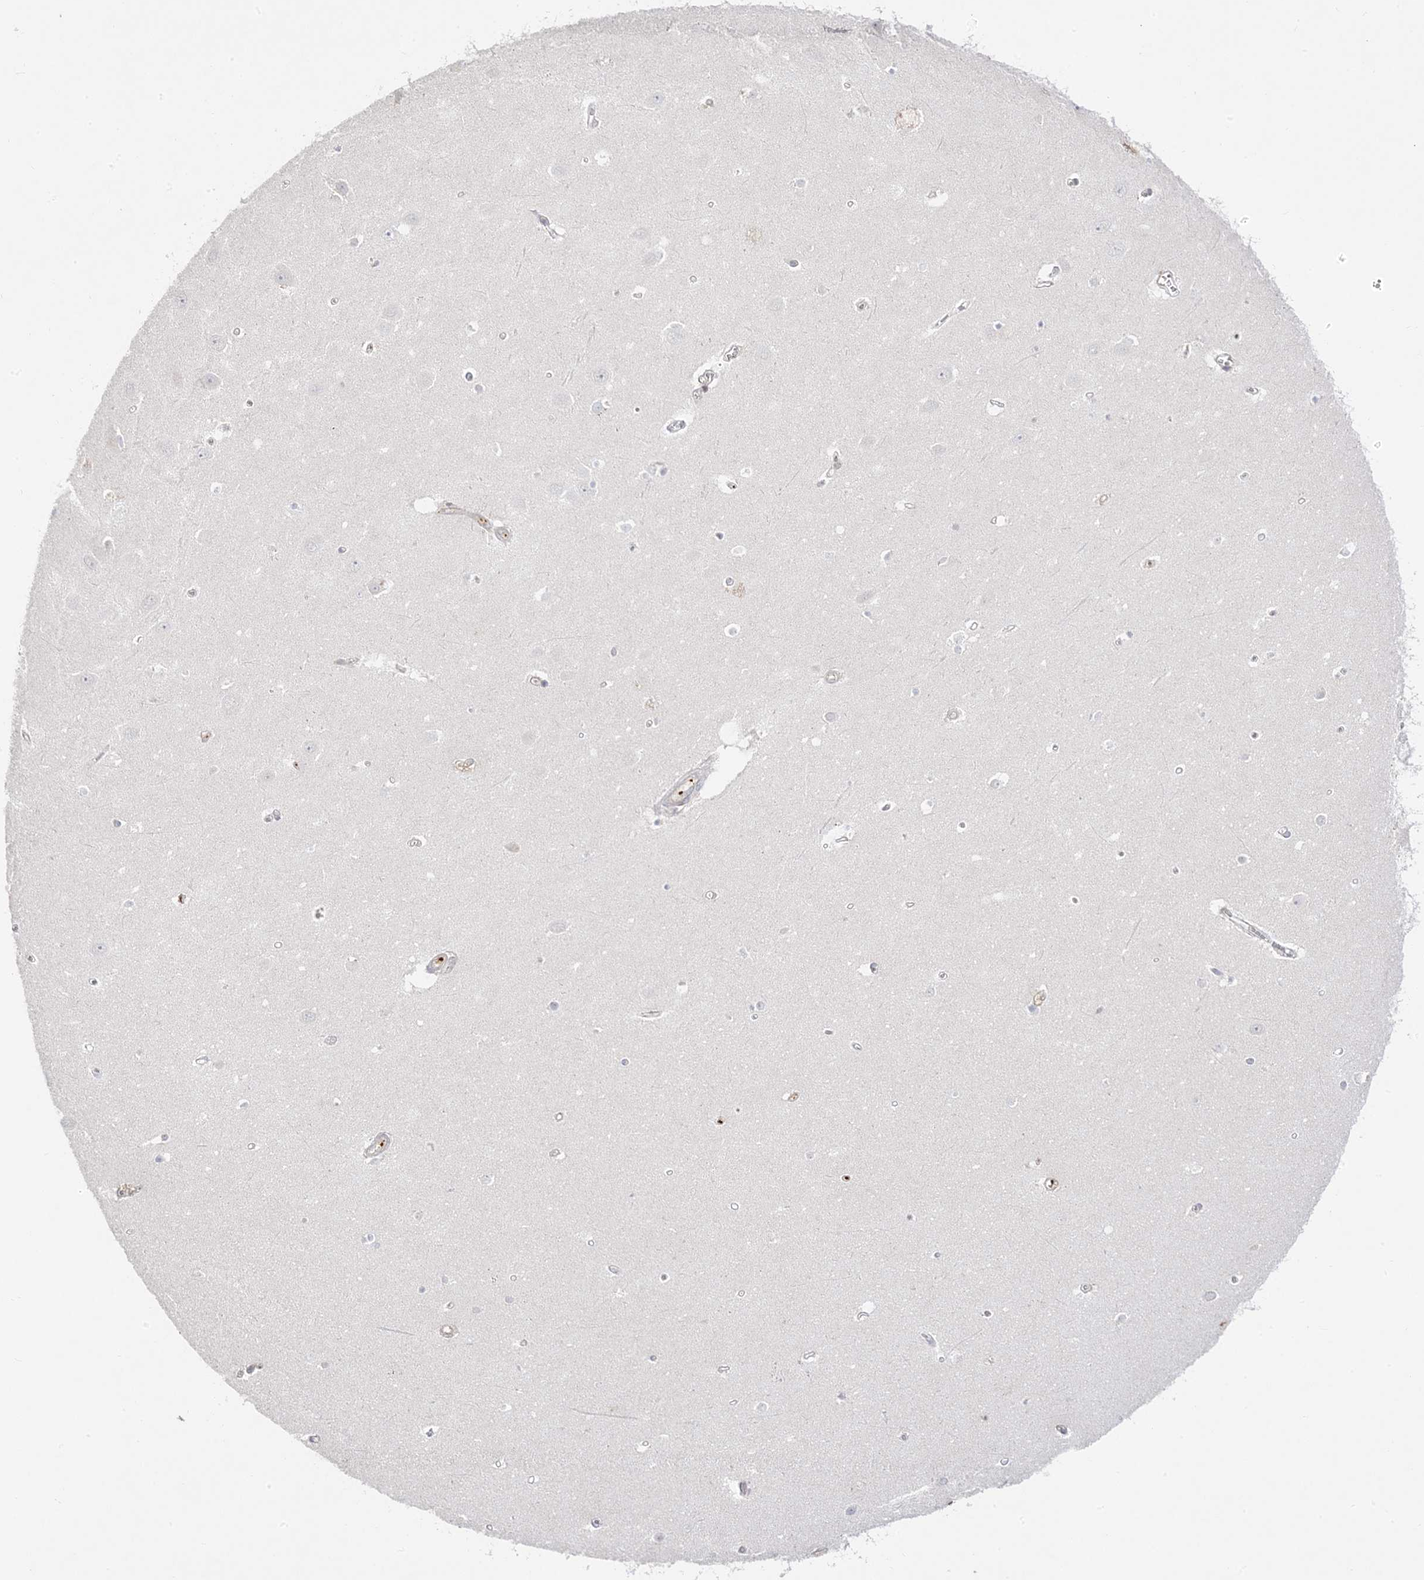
{"staining": {"intensity": "negative", "quantity": "none", "location": "none"}, "tissue": "hippocampus", "cell_type": "Glial cells", "image_type": "normal", "snomed": [{"axis": "morphology", "description": "Normal tissue, NOS"}, {"axis": "topography", "description": "Hippocampus"}], "caption": "Glial cells show no significant positivity in normal hippocampus. (DAB immunohistochemistry (IHC) visualized using brightfield microscopy, high magnification).", "gene": "TRANK1", "patient": {"sex": "female", "age": 64}}